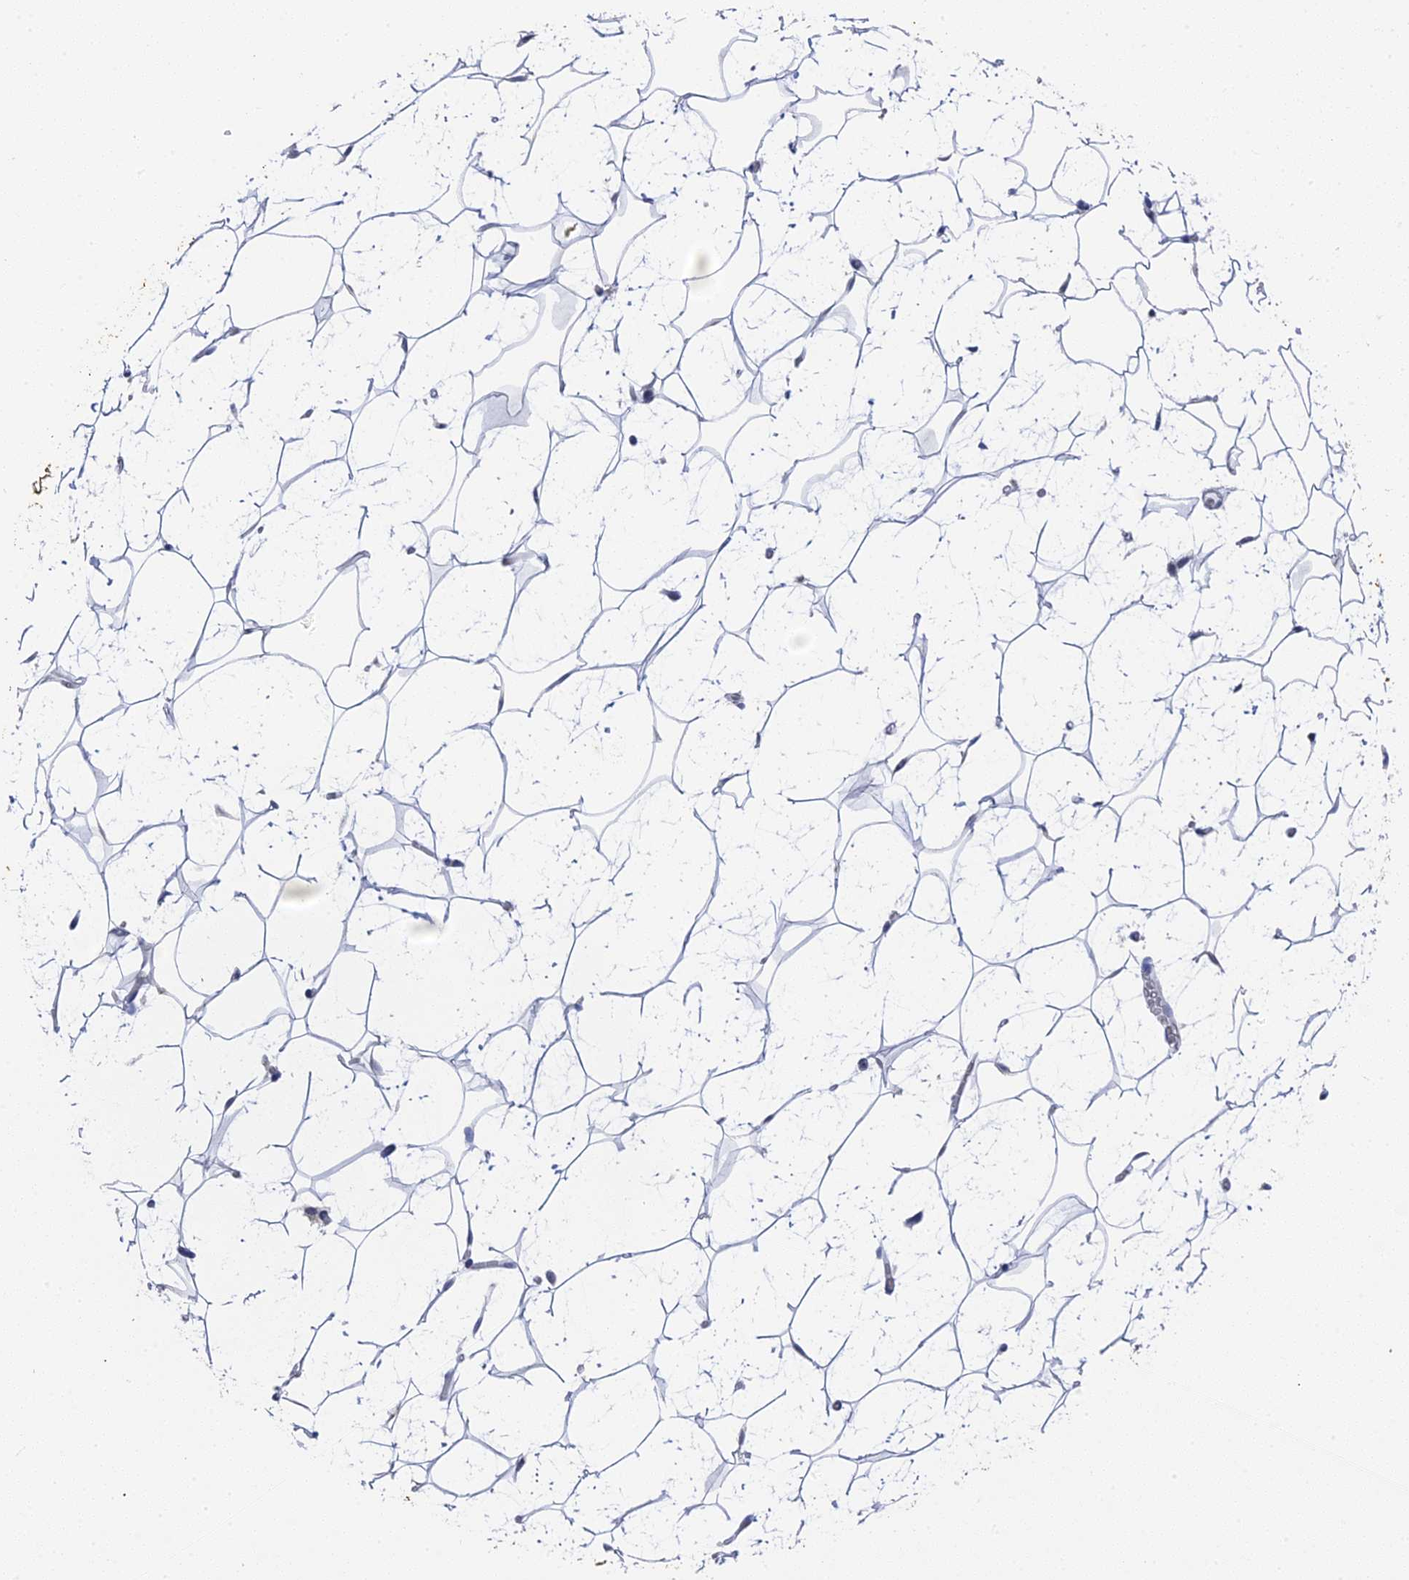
{"staining": {"intensity": "negative", "quantity": "none", "location": "none"}, "tissue": "adipose tissue", "cell_type": "Adipocytes", "image_type": "normal", "snomed": [{"axis": "morphology", "description": "Normal tissue, NOS"}, {"axis": "topography", "description": "Breast"}], "caption": "This is a photomicrograph of IHC staining of unremarkable adipose tissue, which shows no expression in adipocytes.", "gene": "SRFBP1", "patient": {"sex": "female", "age": 26}}